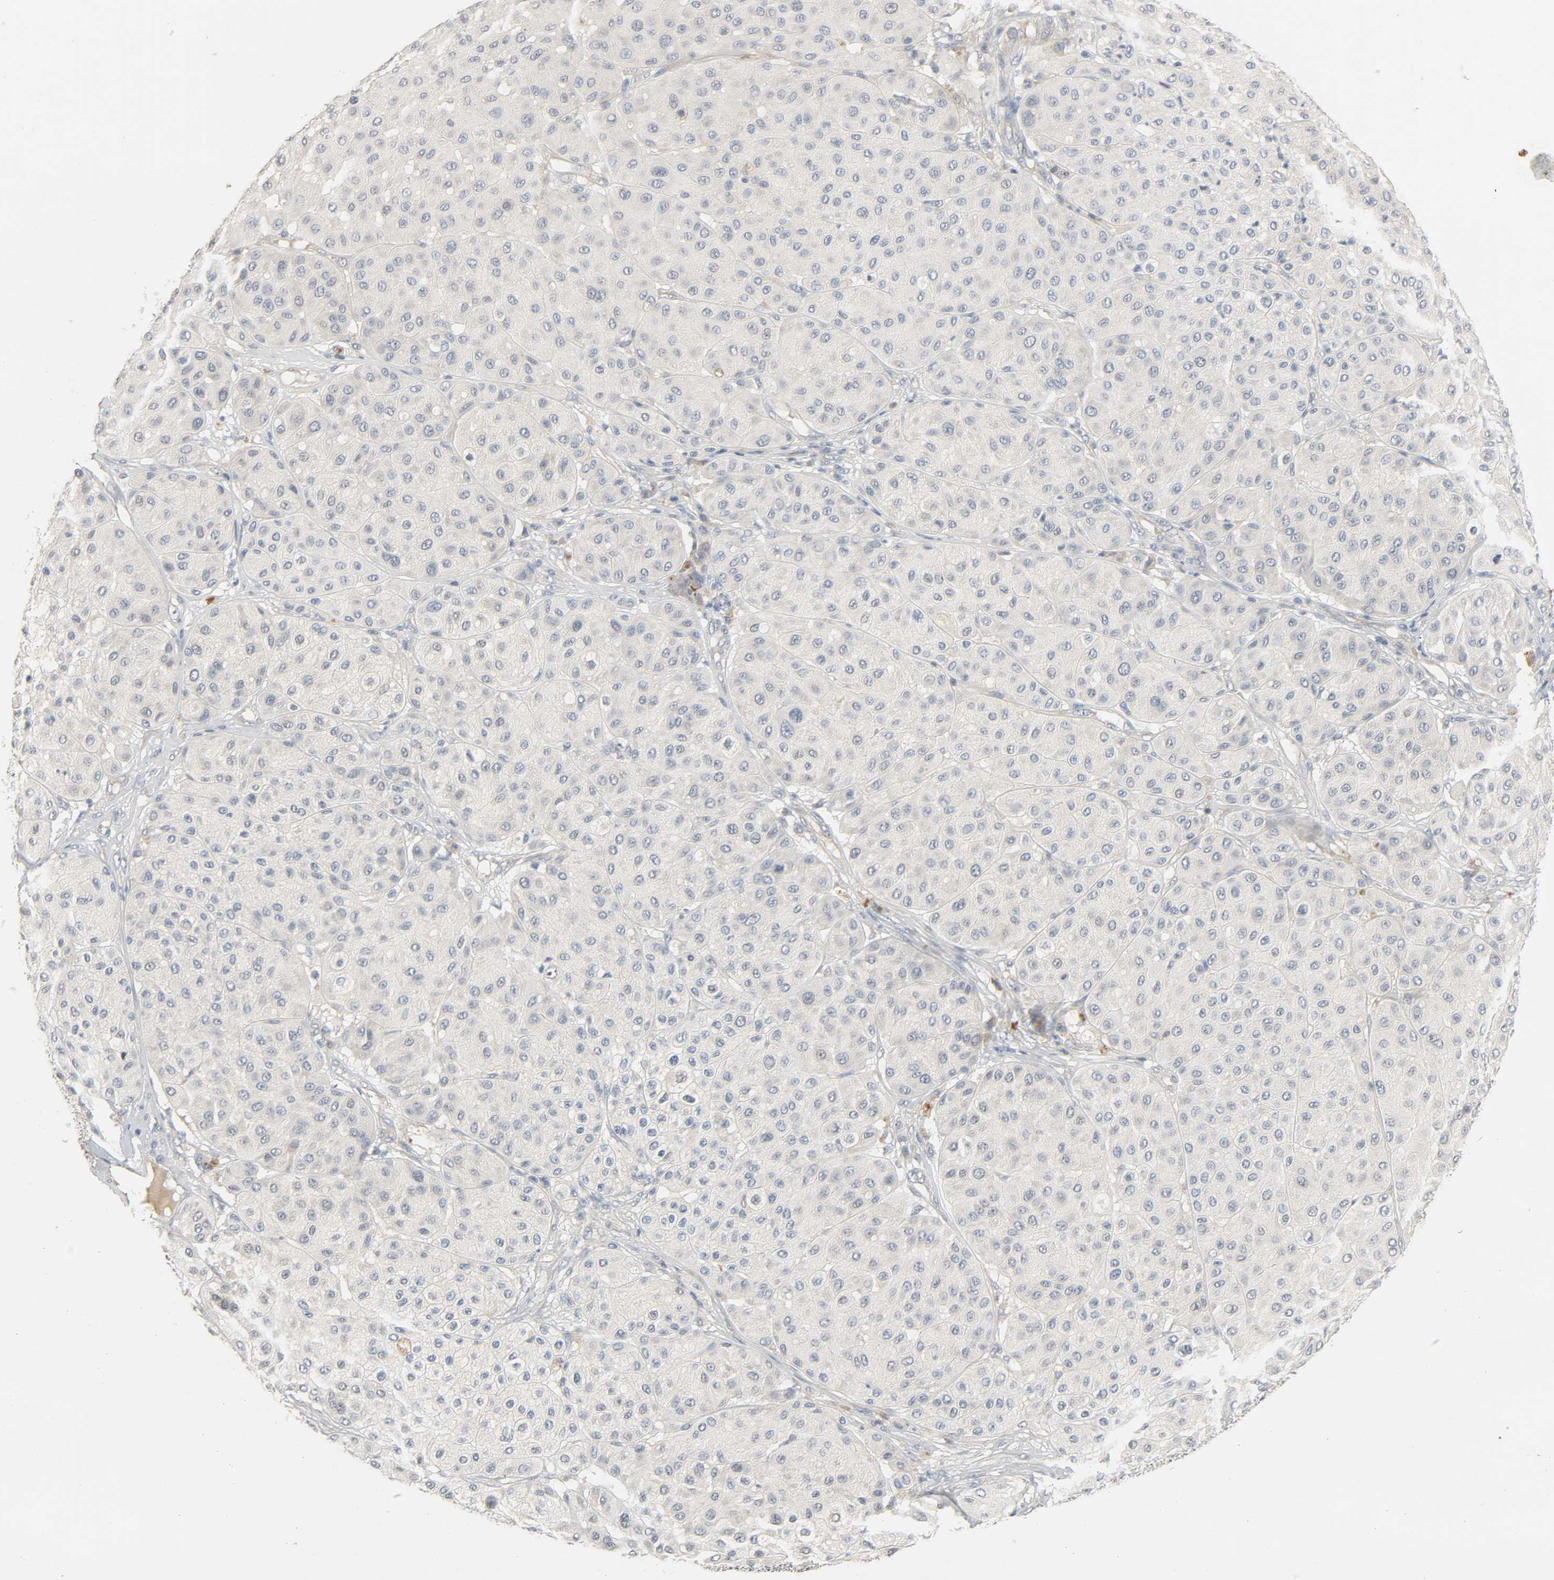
{"staining": {"intensity": "negative", "quantity": "none", "location": "none"}, "tissue": "melanoma", "cell_type": "Tumor cells", "image_type": "cancer", "snomed": [{"axis": "morphology", "description": "Normal tissue, NOS"}, {"axis": "morphology", "description": "Malignant melanoma, Metastatic site"}, {"axis": "topography", "description": "Skin"}], "caption": "This image is of malignant melanoma (metastatic site) stained with immunohistochemistry (IHC) to label a protein in brown with the nuclei are counter-stained blue. There is no positivity in tumor cells.", "gene": "CD4", "patient": {"sex": "male", "age": 41}}